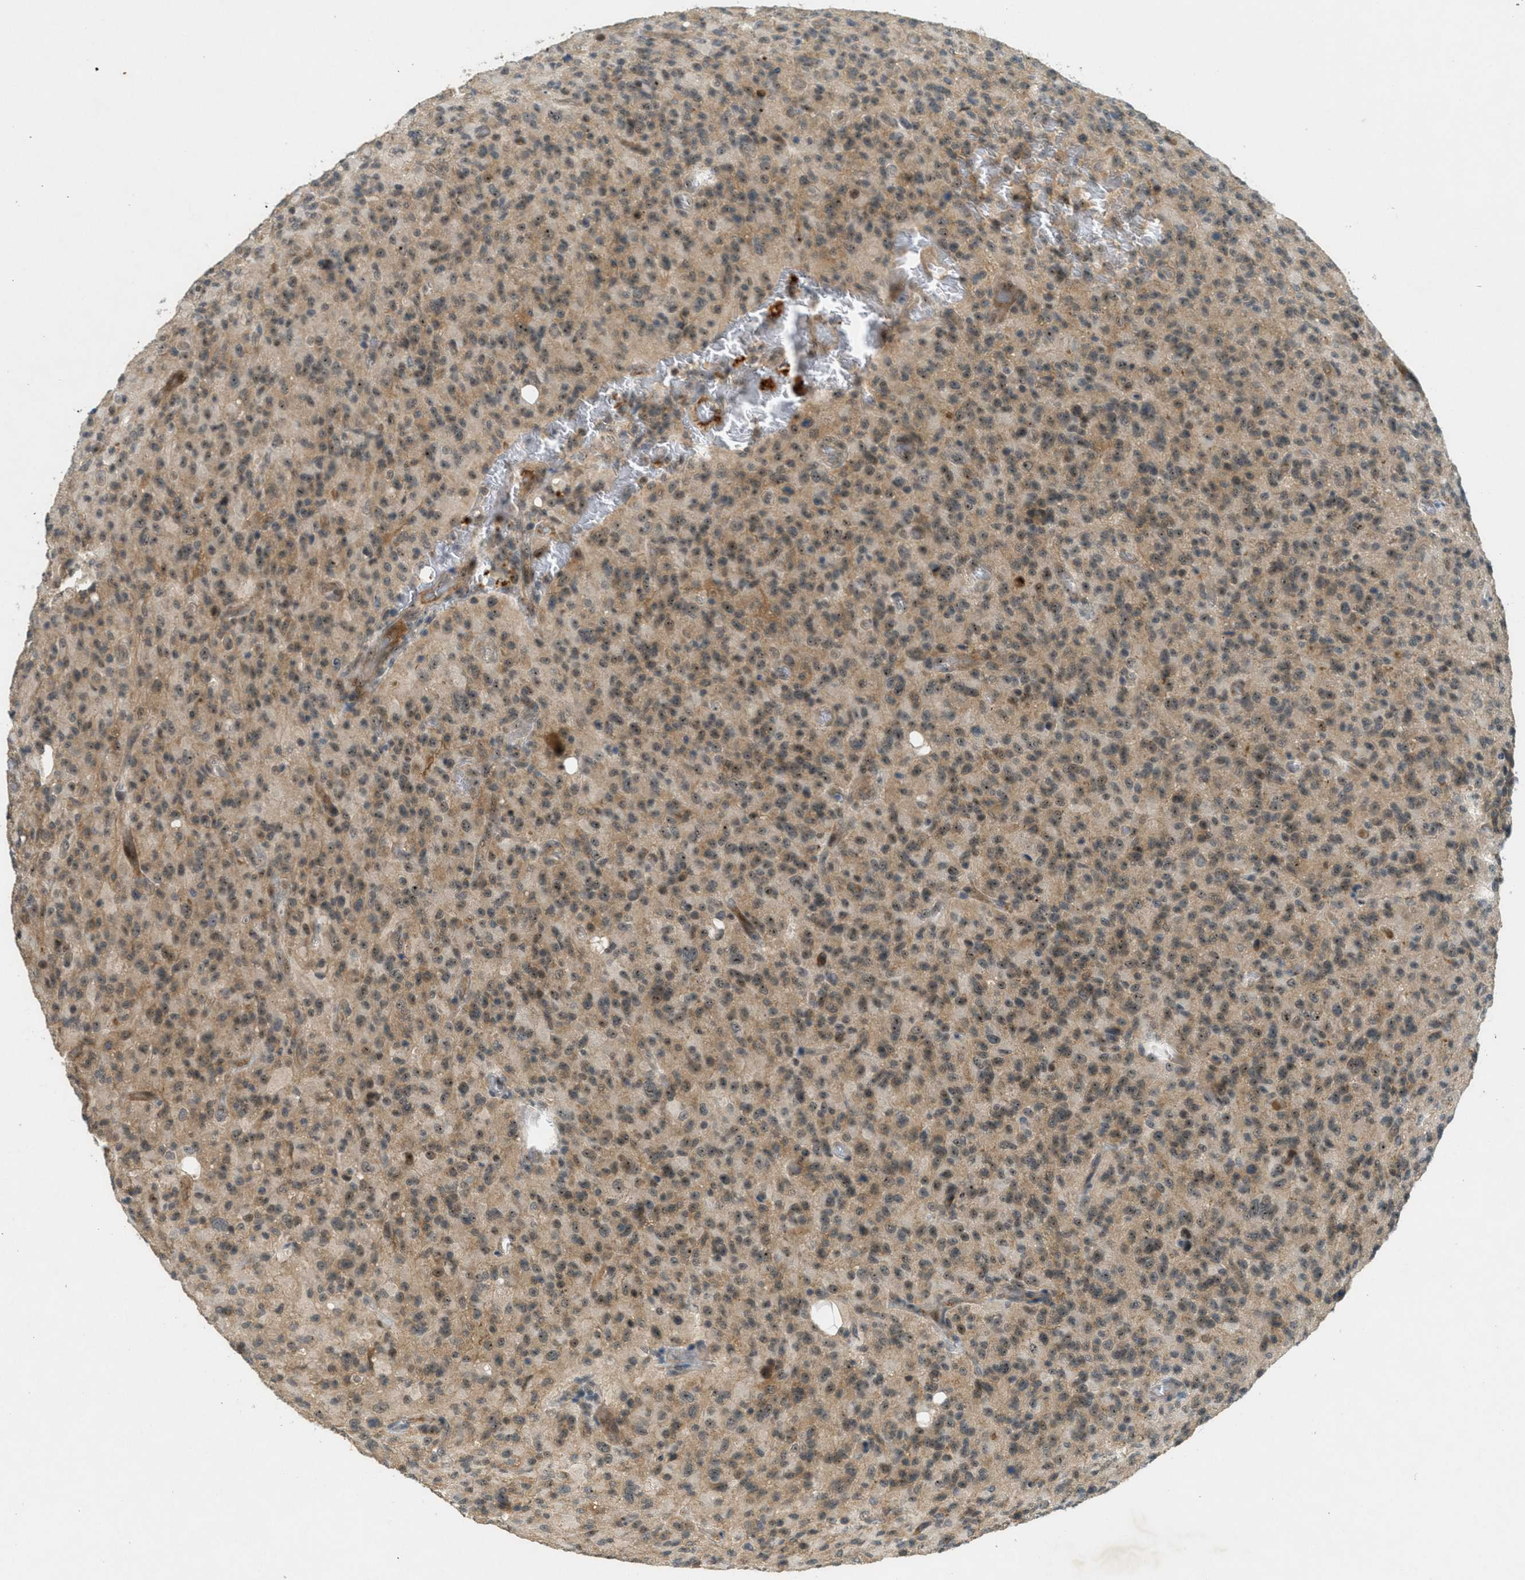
{"staining": {"intensity": "moderate", "quantity": ">75%", "location": "cytoplasmic/membranous,nuclear"}, "tissue": "glioma", "cell_type": "Tumor cells", "image_type": "cancer", "snomed": [{"axis": "morphology", "description": "Glioma, malignant, High grade"}, {"axis": "topography", "description": "Brain"}], "caption": "Tumor cells display medium levels of moderate cytoplasmic/membranous and nuclear expression in approximately >75% of cells in glioma. (DAB (3,3'-diaminobenzidine) IHC, brown staining for protein, blue staining for nuclei).", "gene": "STK11", "patient": {"sex": "male", "age": 71}}